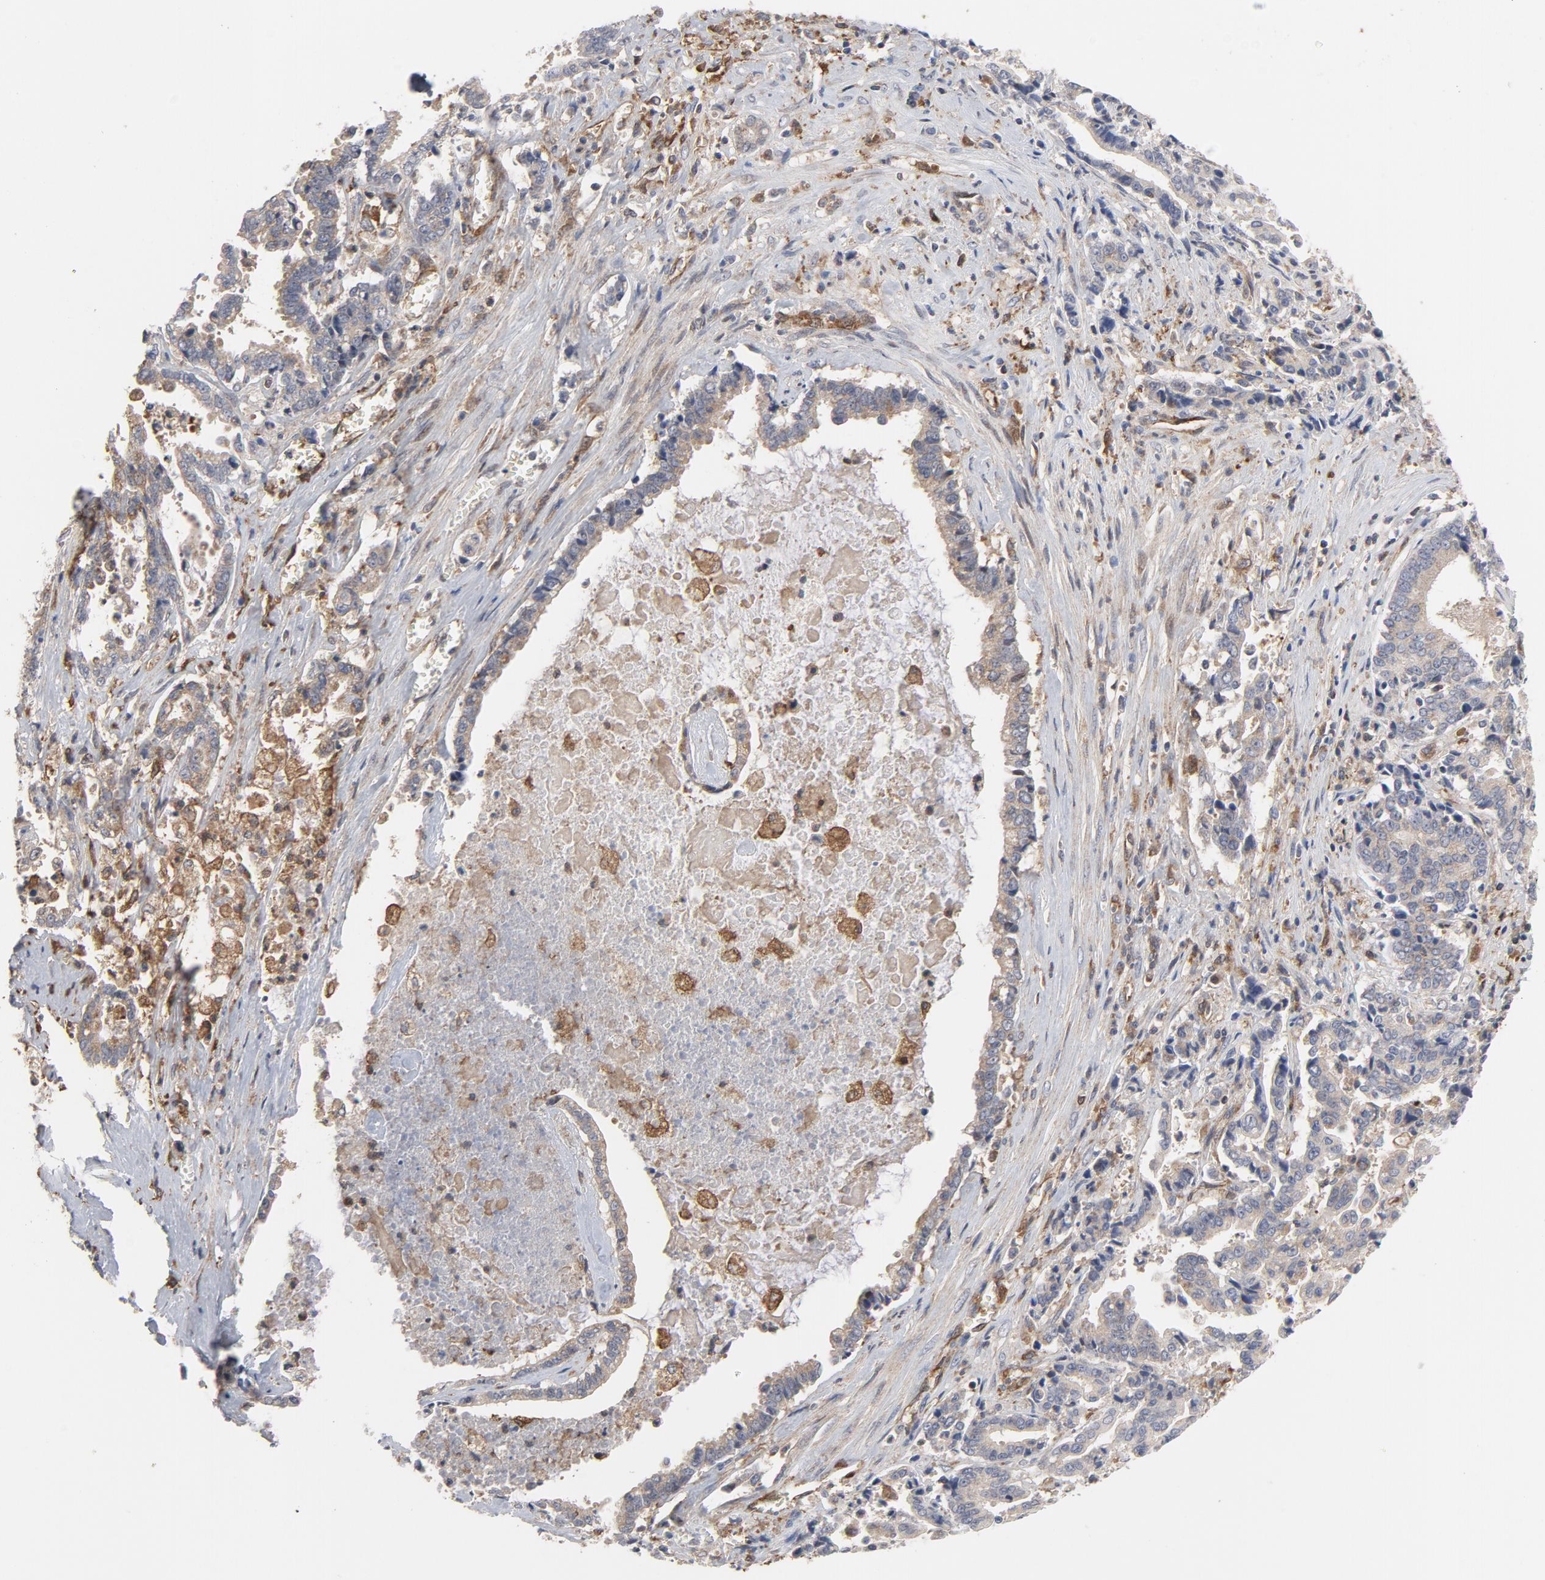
{"staining": {"intensity": "moderate", "quantity": ">75%", "location": "cytoplasmic/membranous"}, "tissue": "liver cancer", "cell_type": "Tumor cells", "image_type": "cancer", "snomed": [{"axis": "morphology", "description": "Cholangiocarcinoma"}, {"axis": "topography", "description": "Liver"}], "caption": "A high-resolution micrograph shows immunohistochemistry staining of cholangiocarcinoma (liver), which reveals moderate cytoplasmic/membranous positivity in about >75% of tumor cells. (DAB IHC, brown staining for protein, blue staining for nuclei).", "gene": "RAPGEF4", "patient": {"sex": "male", "age": 57}}